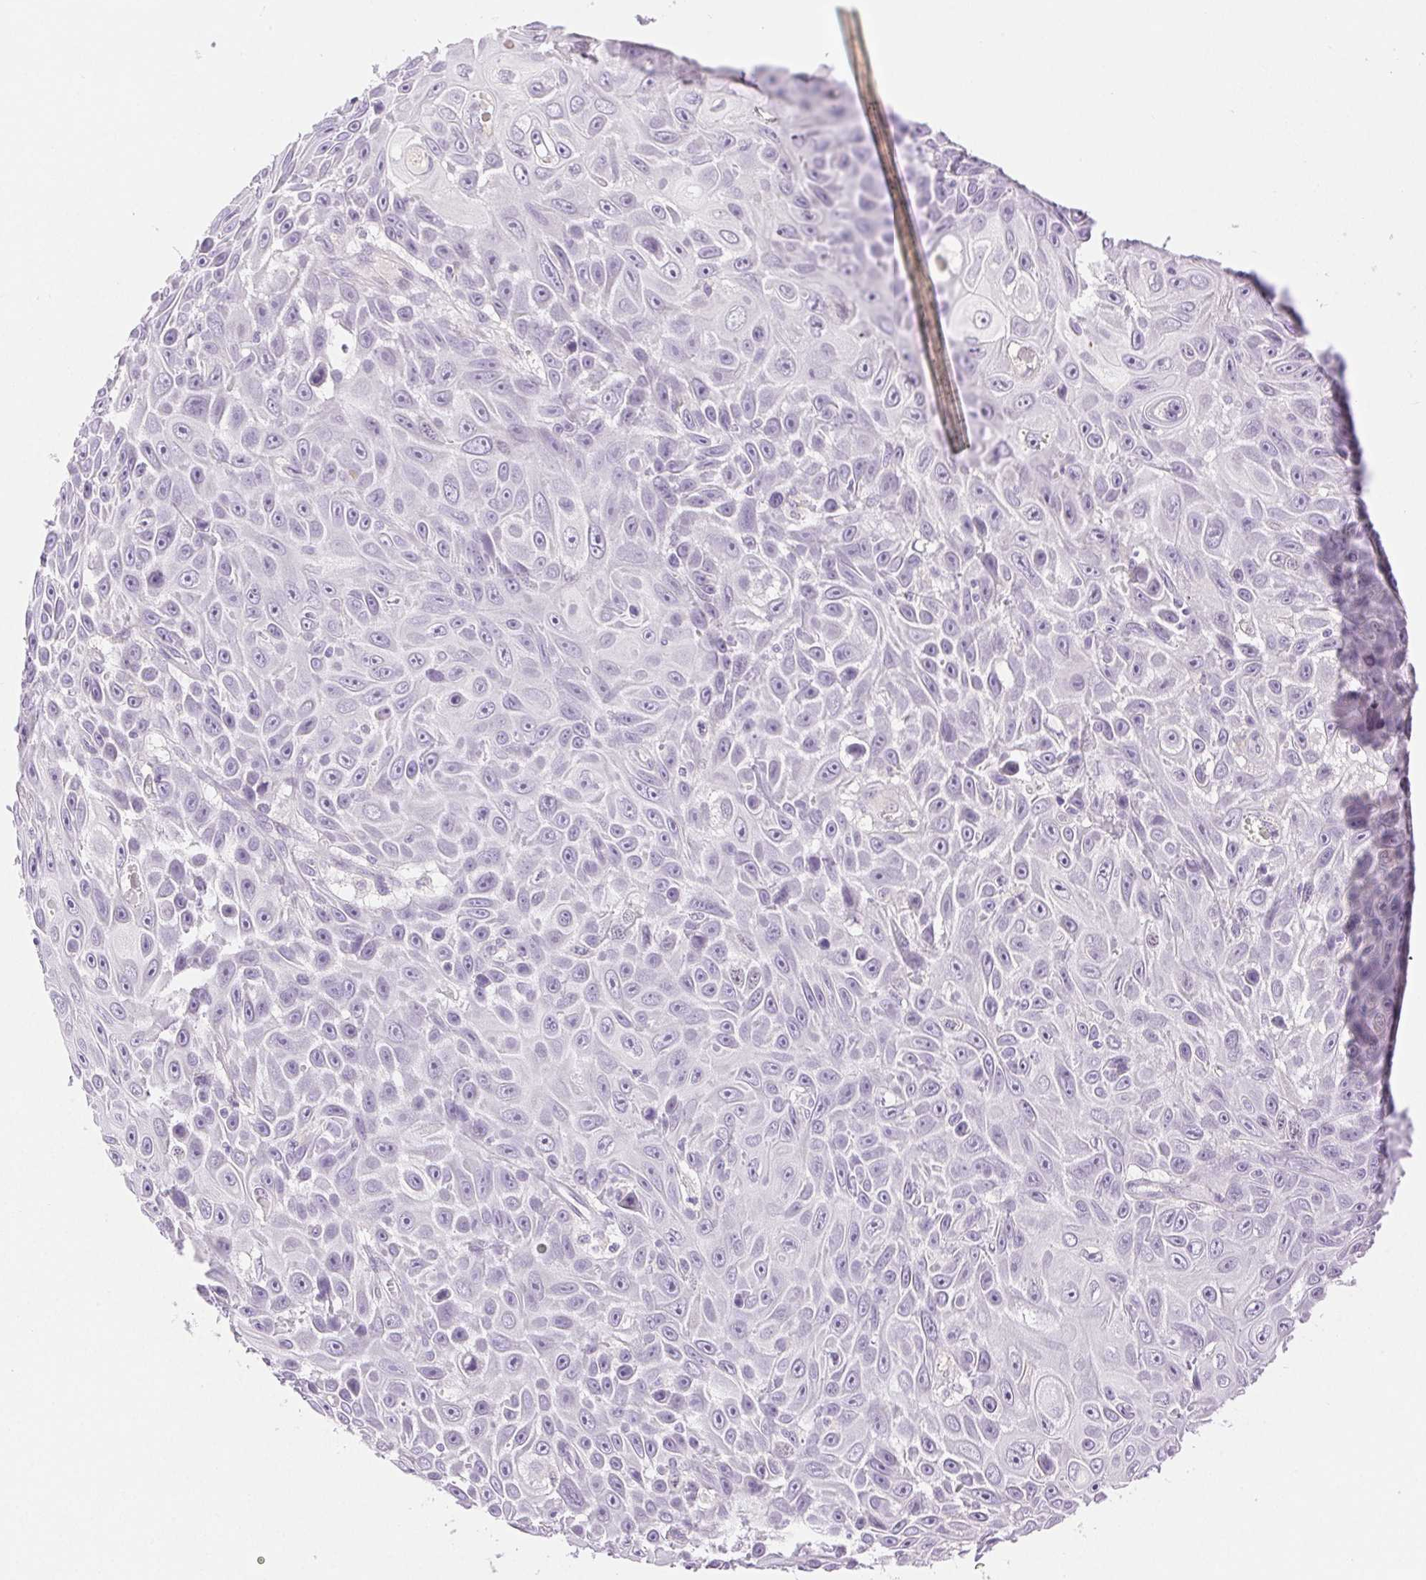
{"staining": {"intensity": "negative", "quantity": "none", "location": "none"}, "tissue": "skin cancer", "cell_type": "Tumor cells", "image_type": "cancer", "snomed": [{"axis": "morphology", "description": "Squamous cell carcinoma, NOS"}, {"axis": "topography", "description": "Skin"}], "caption": "IHC of skin squamous cell carcinoma shows no expression in tumor cells.", "gene": "SPACA4", "patient": {"sex": "male", "age": 82}}